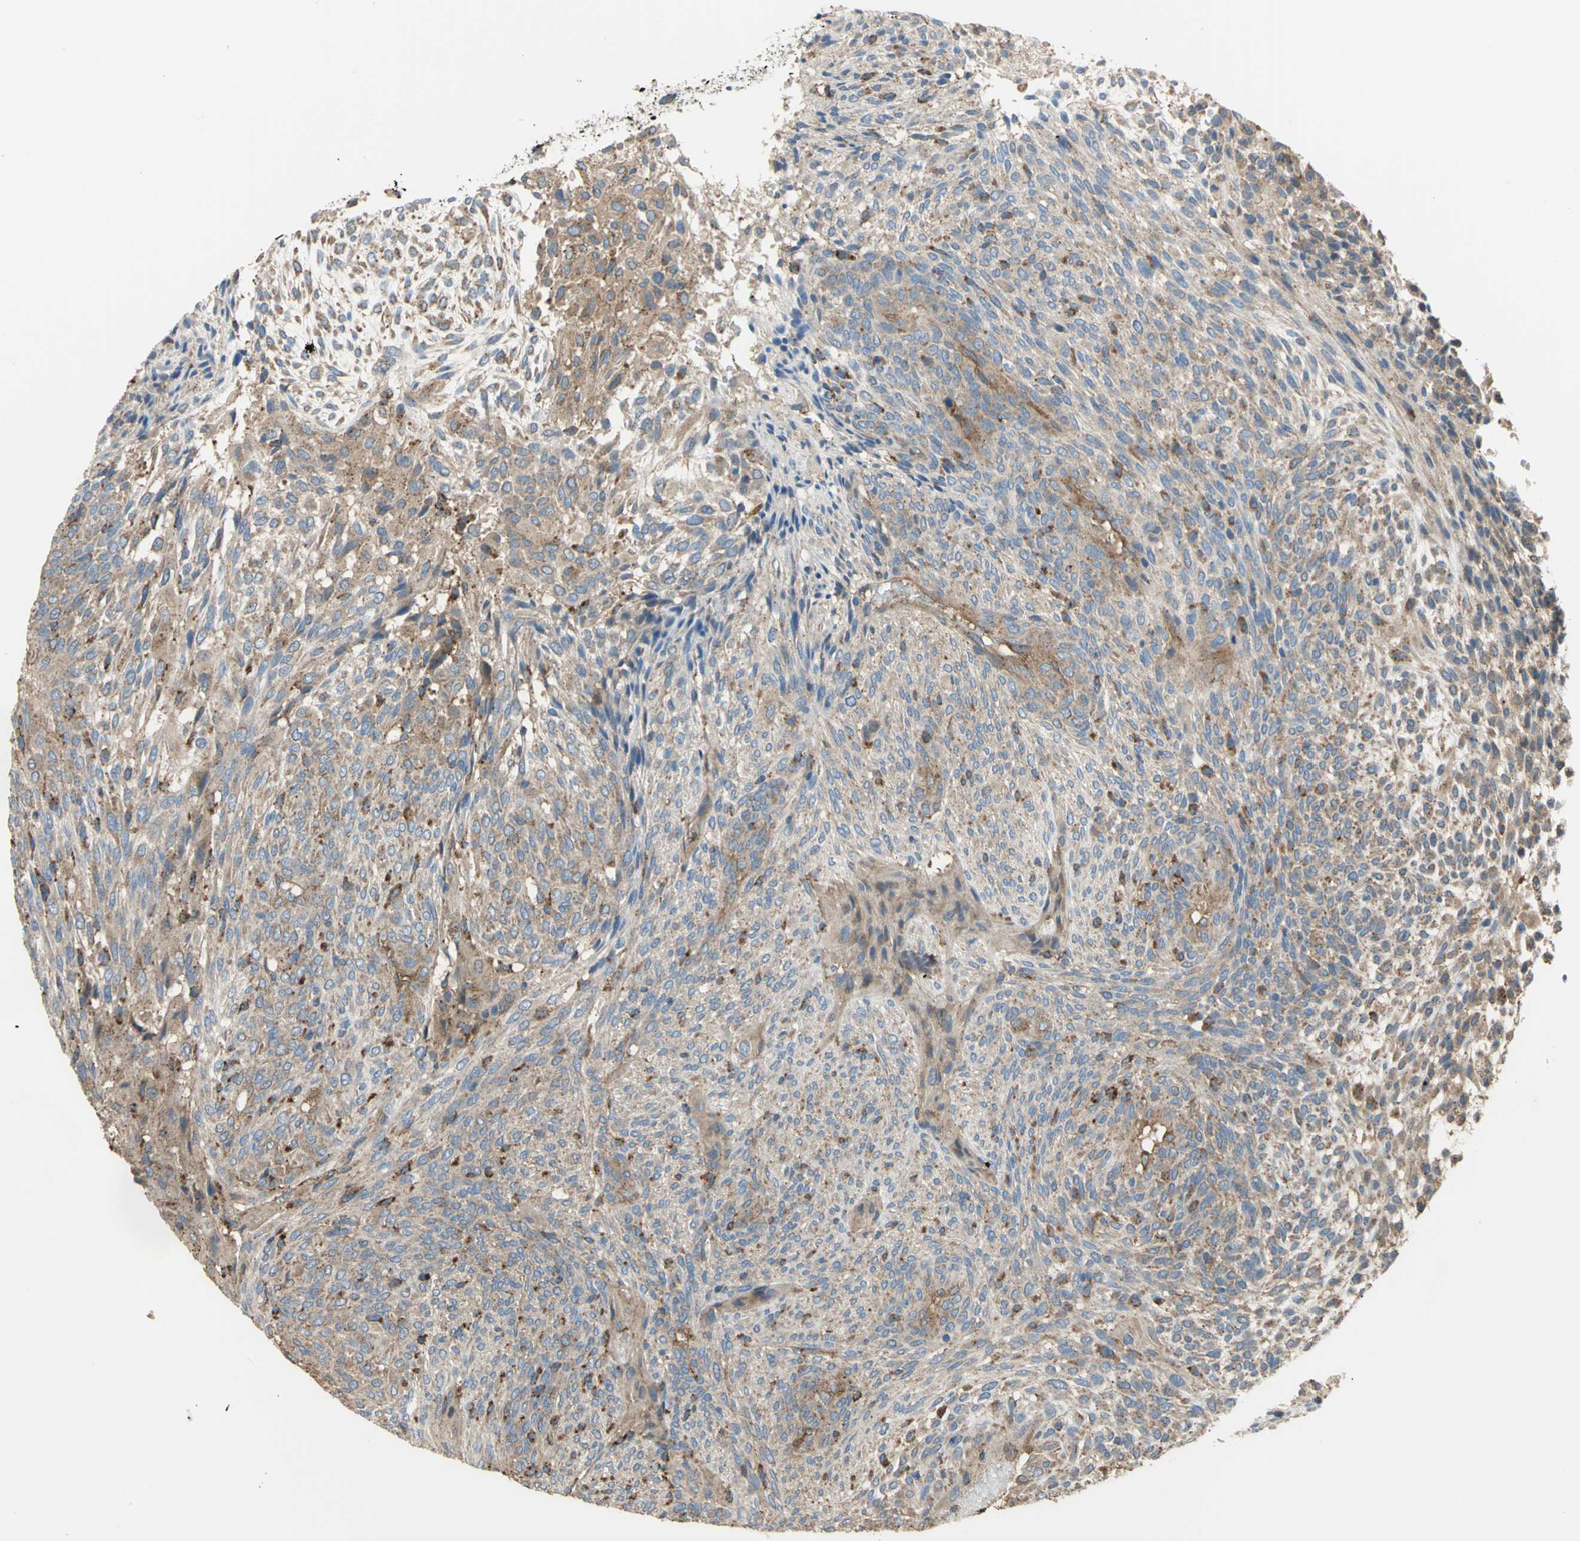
{"staining": {"intensity": "weak", "quantity": "25%-75%", "location": "cytoplasmic/membranous"}, "tissue": "glioma", "cell_type": "Tumor cells", "image_type": "cancer", "snomed": [{"axis": "morphology", "description": "Glioma, malignant, High grade"}, {"axis": "topography", "description": "Cerebral cortex"}], "caption": "IHC micrograph of malignant high-grade glioma stained for a protein (brown), which exhibits low levels of weak cytoplasmic/membranous positivity in approximately 25%-75% of tumor cells.", "gene": "DIAPH2", "patient": {"sex": "female", "age": 55}}